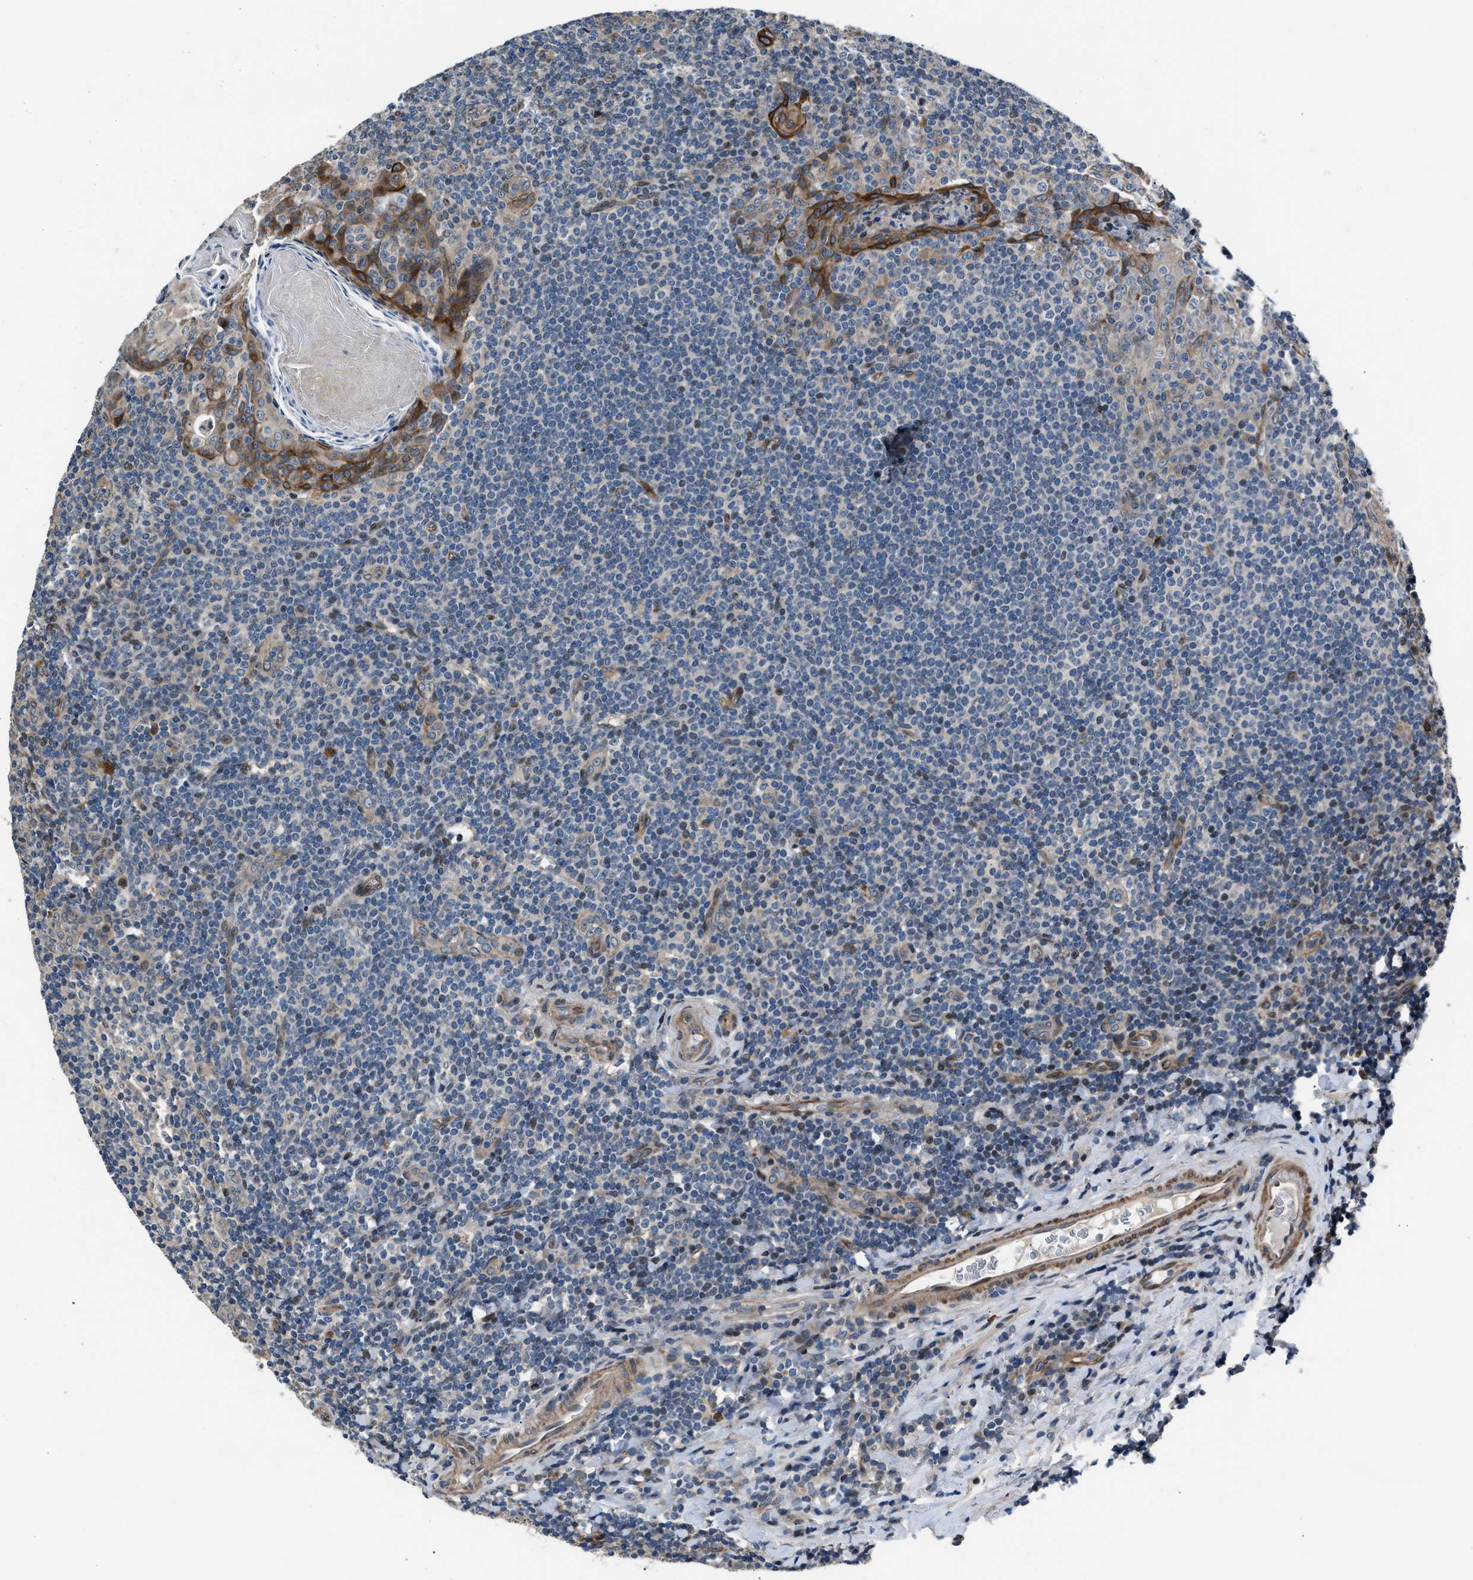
{"staining": {"intensity": "moderate", "quantity": "<25%", "location": "cytoplasmic/membranous"}, "tissue": "tonsil", "cell_type": "Germinal center cells", "image_type": "normal", "snomed": [{"axis": "morphology", "description": "Normal tissue, NOS"}, {"axis": "topography", "description": "Tonsil"}], "caption": "Tonsil stained with a protein marker reveals moderate staining in germinal center cells.", "gene": "DYNC2I1", "patient": {"sex": "male", "age": 37}}